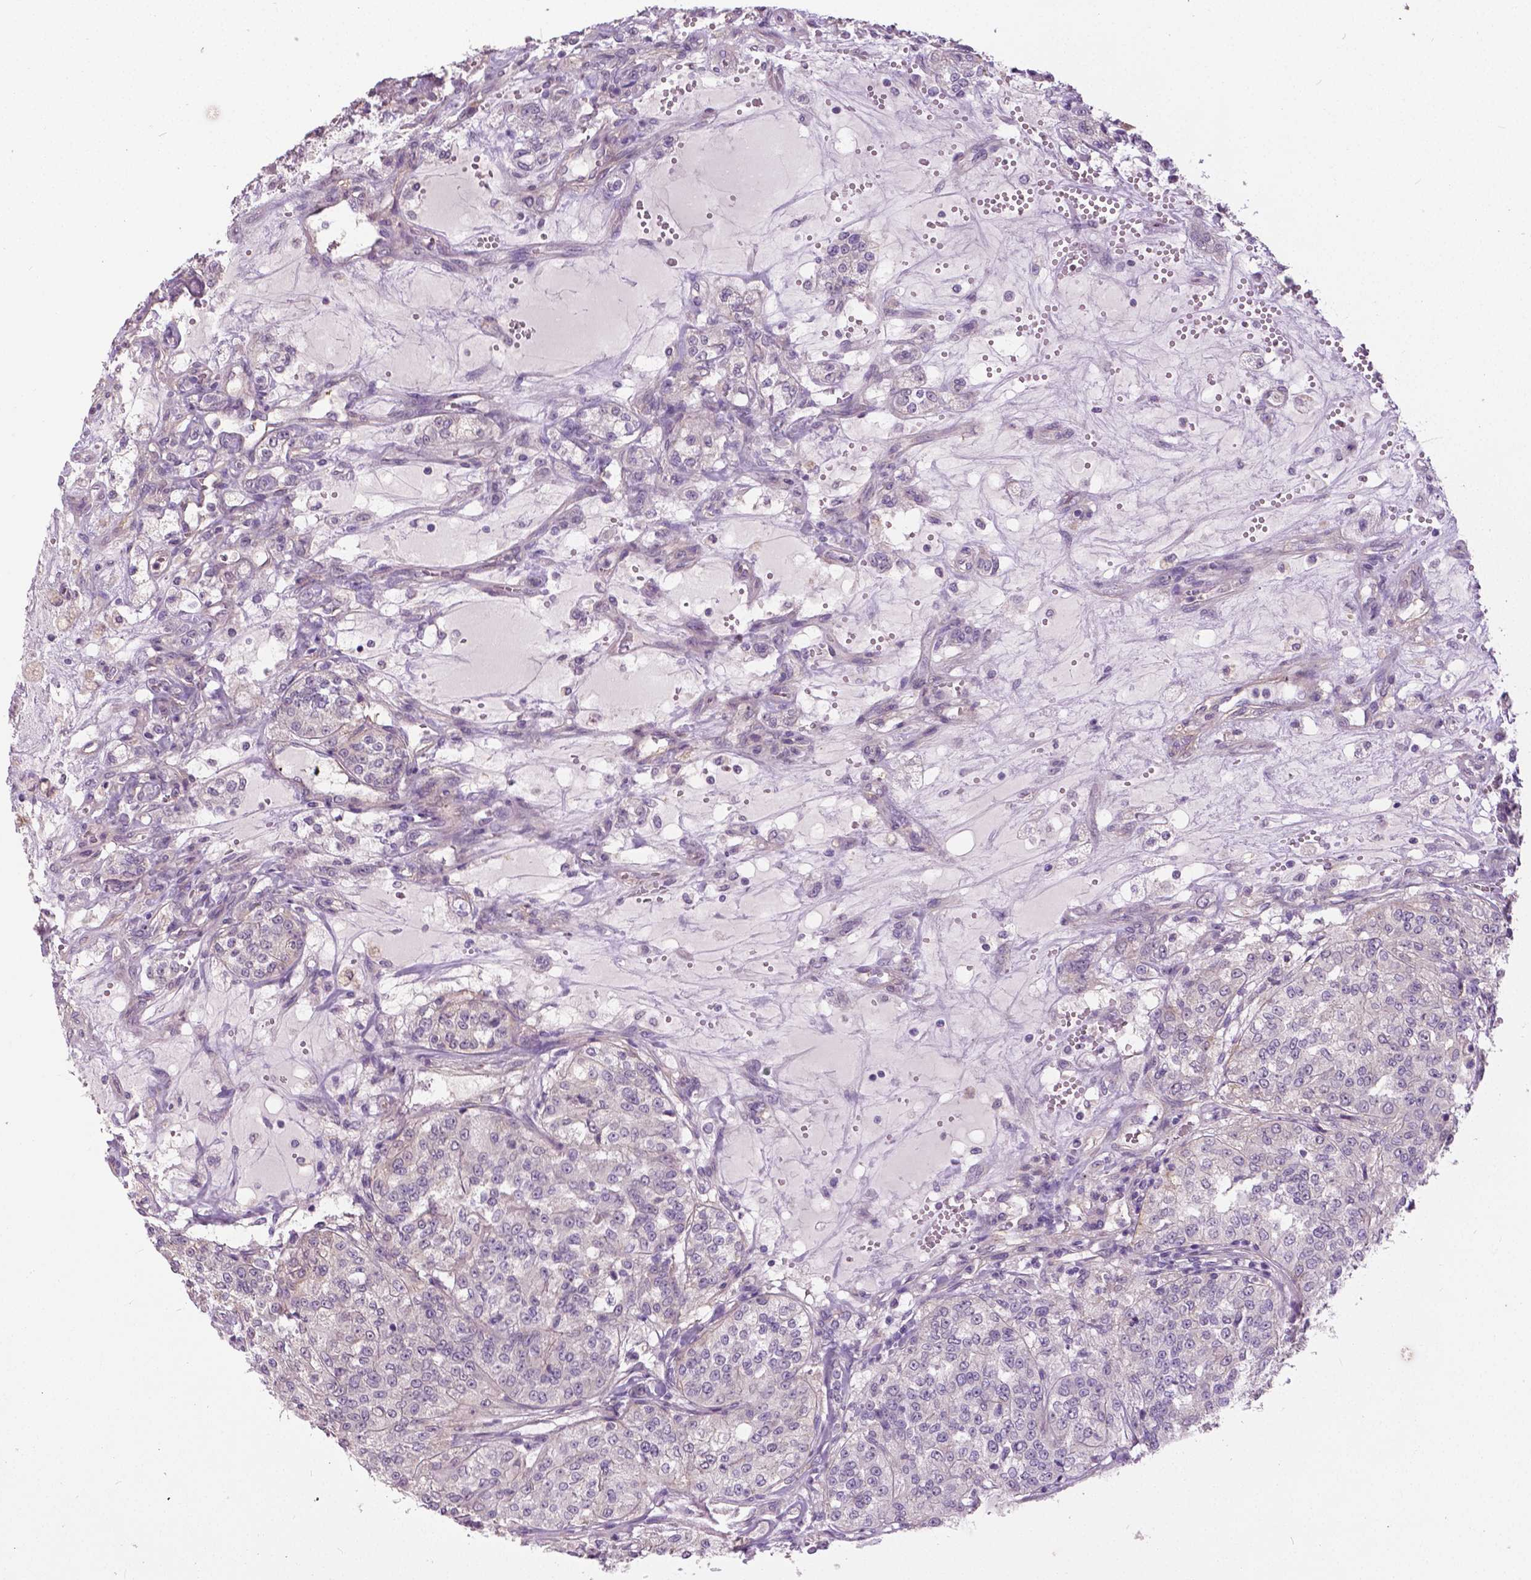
{"staining": {"intensity": "negative", "quantity": "none", "location": "none"}, "tissue": "renal cancer", "cell_type": "Tumor cells", "image_type": "cancer", "snomed": [{"axis": "morphology", "description": "Adenocarcinoma, NOS"}, {"axis": "topography", "description": "Kidney"}], "caption": "Tumor cells are negative for brown protein staining in renal cancer.", "gene": "FOXA1", "patient": {"sex": "female", "age": 63}}